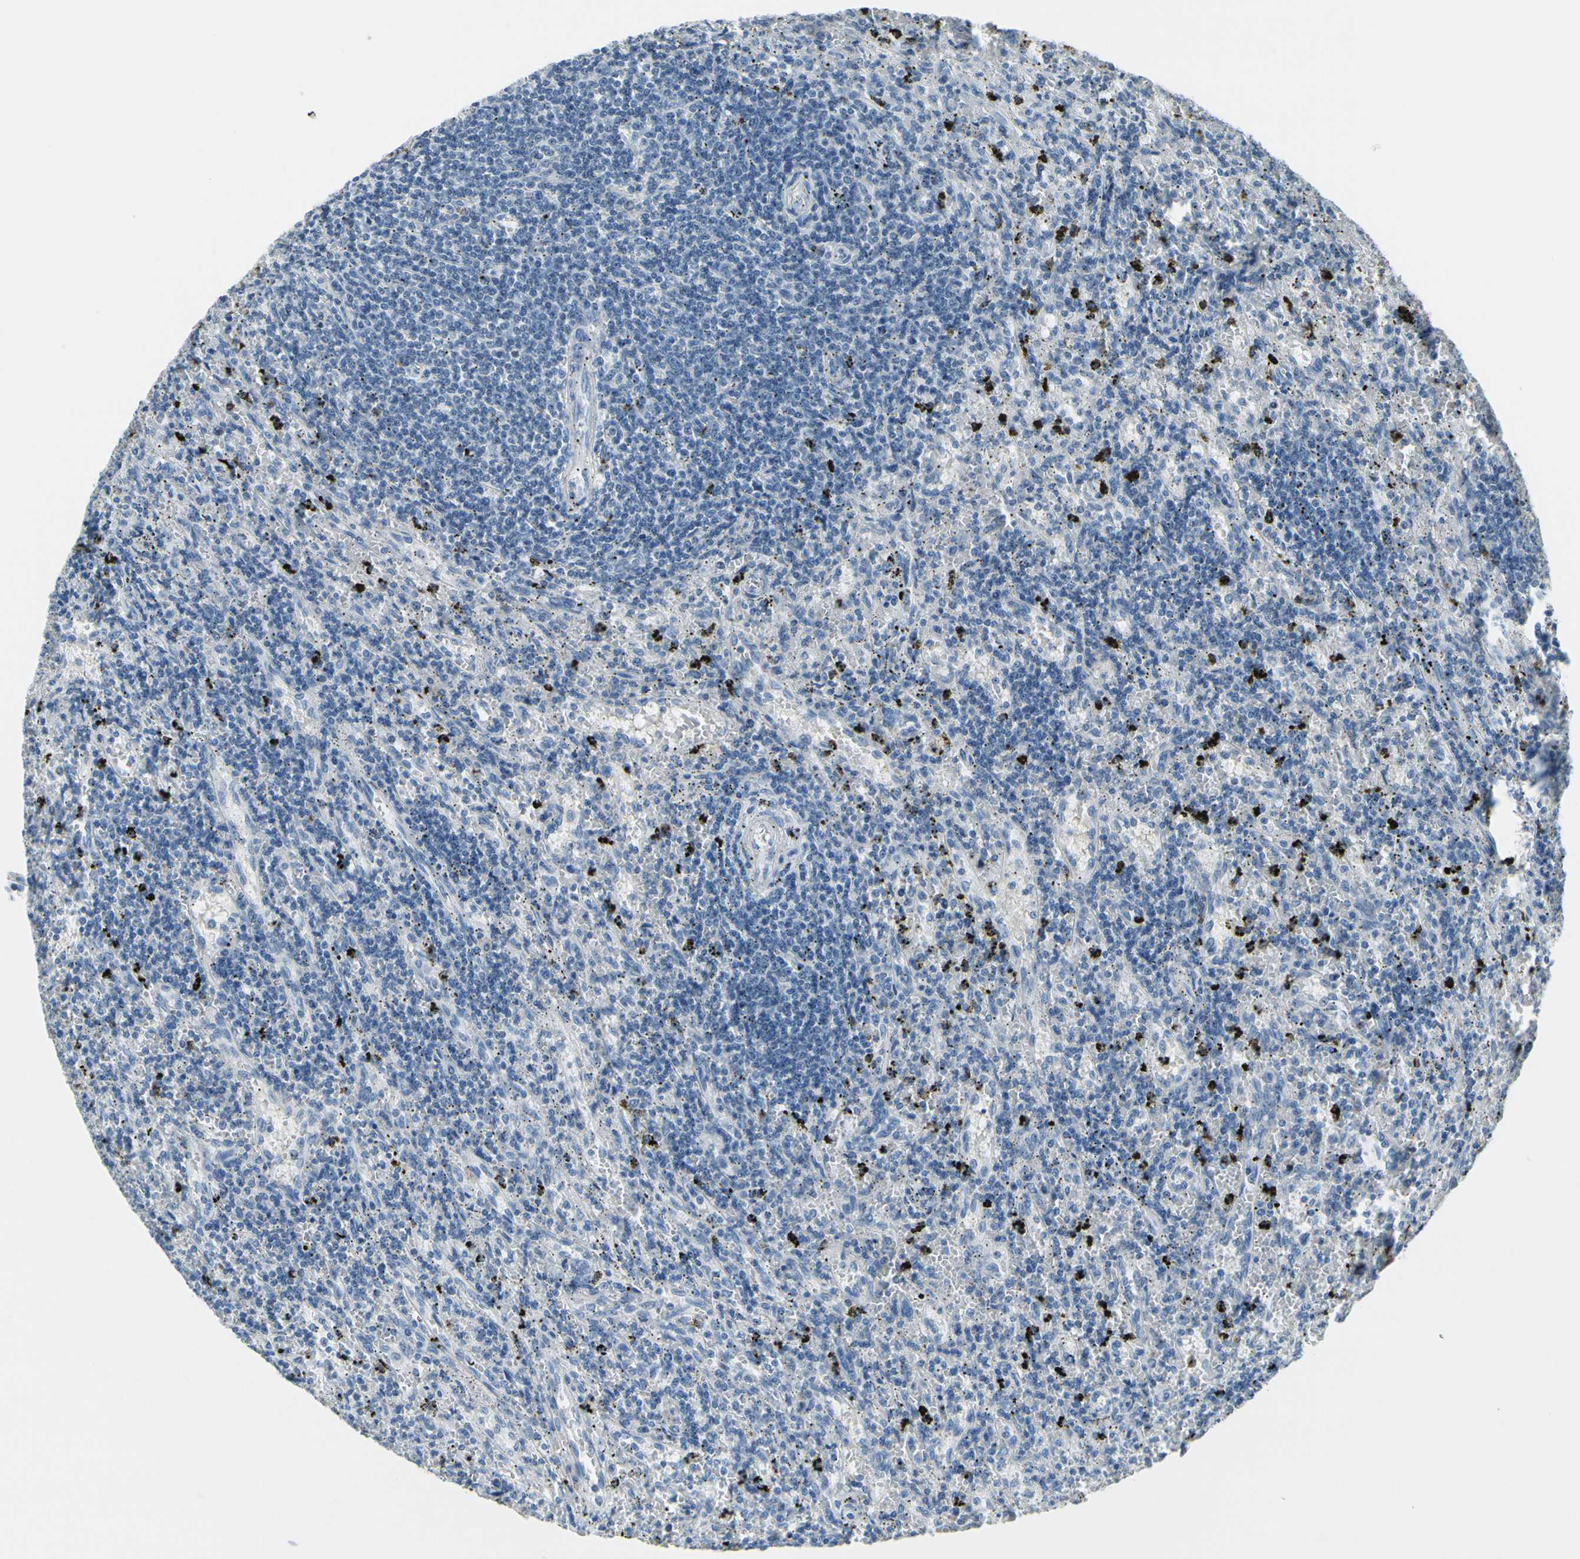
{"staining": {"intensity": "negative", "quantity": "none", "location": "none"}, "tissue": "lymphoma", "cell_type": "Tumor cells", "image_type": "cancer", "snomed": [{"axis": "morphology", "description": "Malignant lymphoma, non-Hodgkin's type, Low grade"}, {"axis": "topography", "description": "Spleen"}], "caption": "Image shows no significant protein expression in tumor cells of low-grade malignant lymphoma, non-Hodgkin's type. Nuclei are stained in blue.", "gene": "MUC5B", "patient": {"sex": "male", "age": 76}}